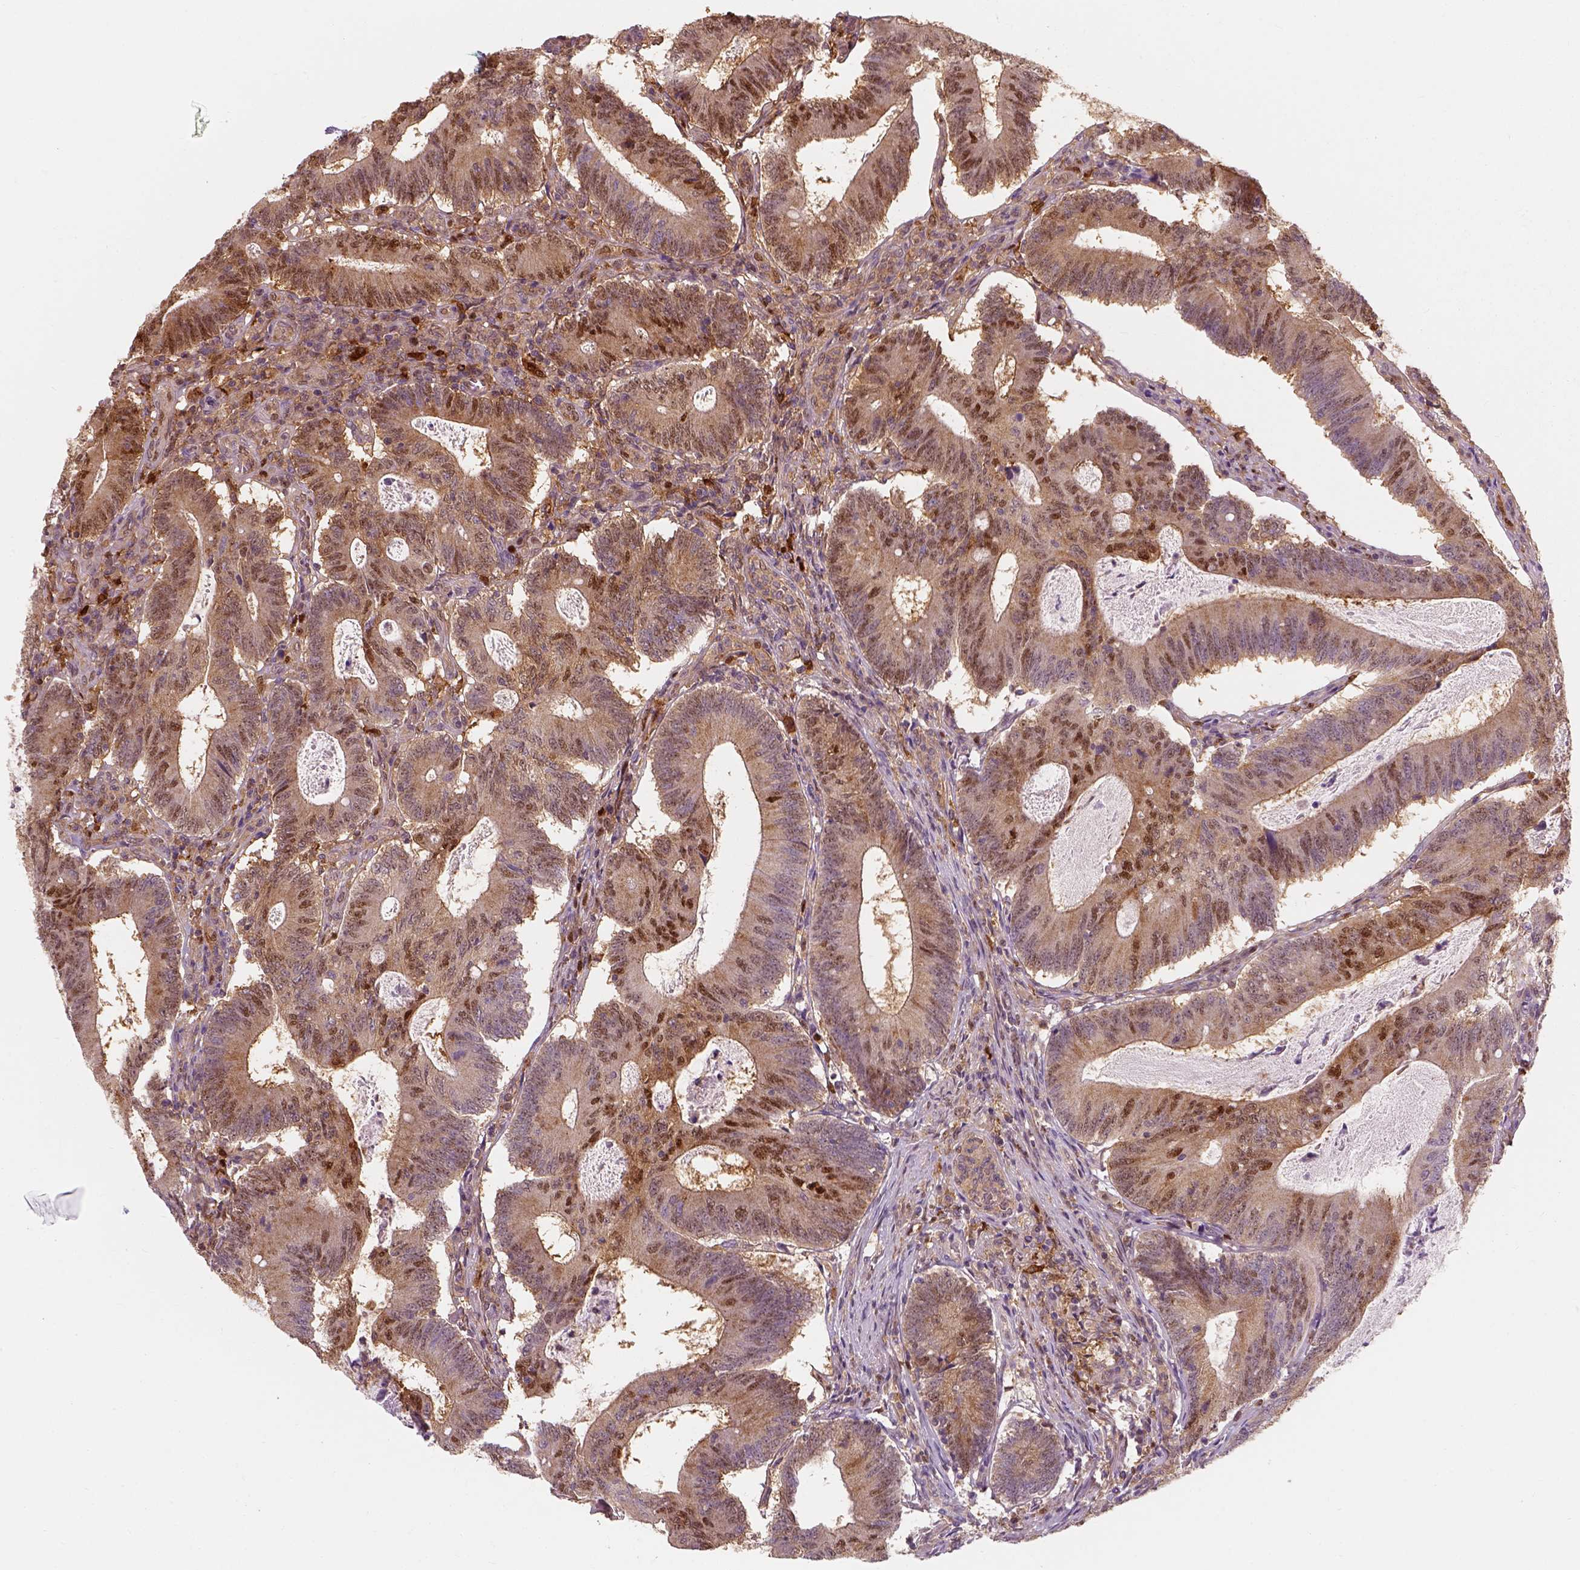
{"staining": {"intensity": "moderate", "quantity": "25%-75%", "location": "cytoplasmic/membranous,nuclear"}, "tissue": "colorectal cancer", "cell_type": "Tumor cells", "image_type": "cancer", "snomed": [{"axis": "morphology", "description": "Adenocarcinoma, NOS"}, {"axis": "topography", "description": "Colon"}], "caption": "Colorectal cancer (adenocarcinoma) stained with a protein marker shows moderate staining in tumor cells.", "gene": "SQSTM1", "patient": {"sex": "female", "age": 70}}